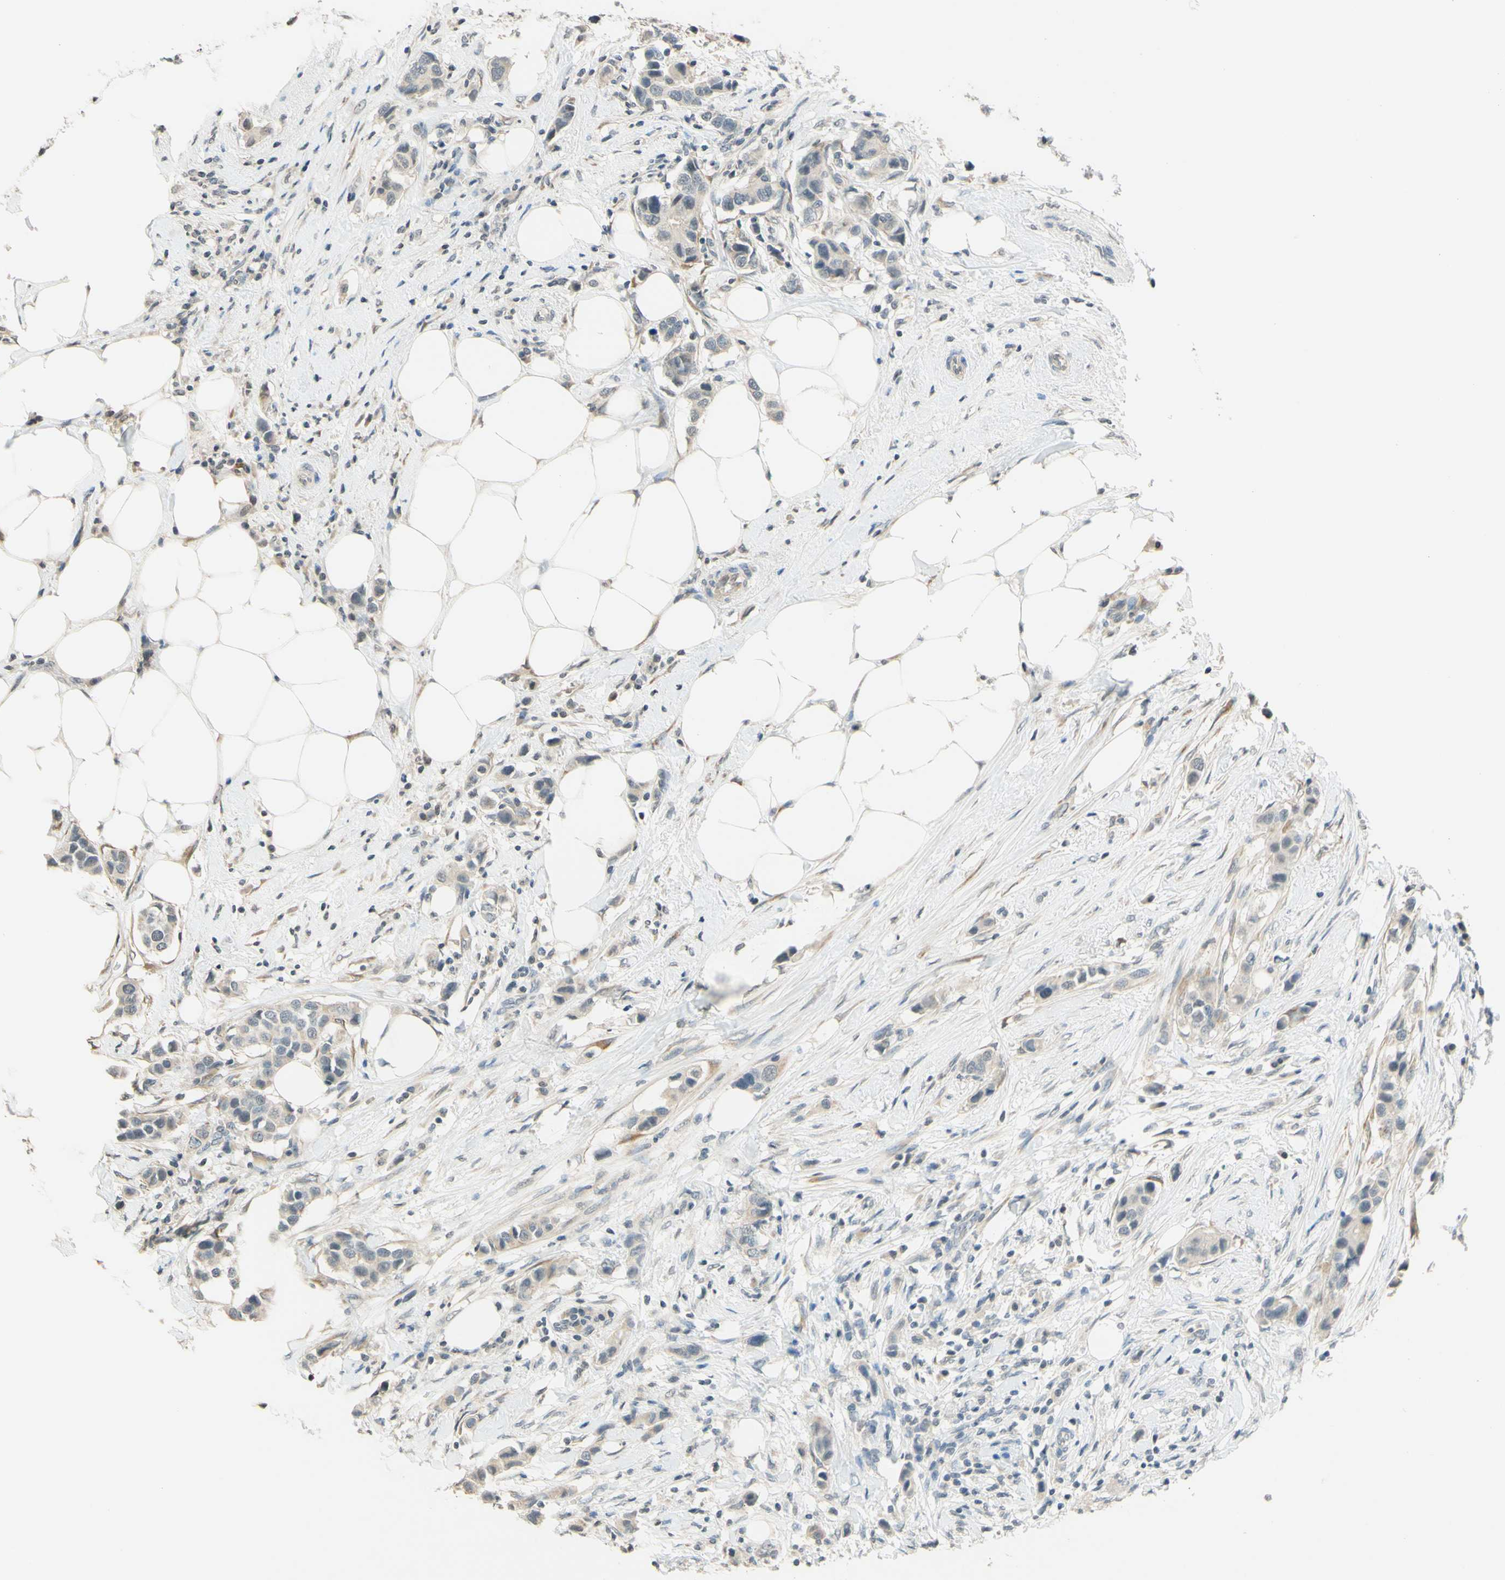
{"staining": {"intensity": "weak", "quantity": "25%-75%", "location": "cytoplasmic/membranous"}, "tissue": "breast cancer", "cell_type": "Tumor cells", "image_type": "cancer", "snomed": [{"axis": "morphology", "description": "Normal tissue, NOS"}, {"axis": "morphology", "description": "Duct carcinoma"}, {"axis": "topography", "description": "Breast"}], "caption": "Protein expression analysis of breast cancer (infiltrating ductal carcinoma) demonstrates weak cytoplasmic/membranous staining in approximately 25%-75% of tumor cells.", "gene": "MAG", "patient": {"sex": "female", "age": 50}}